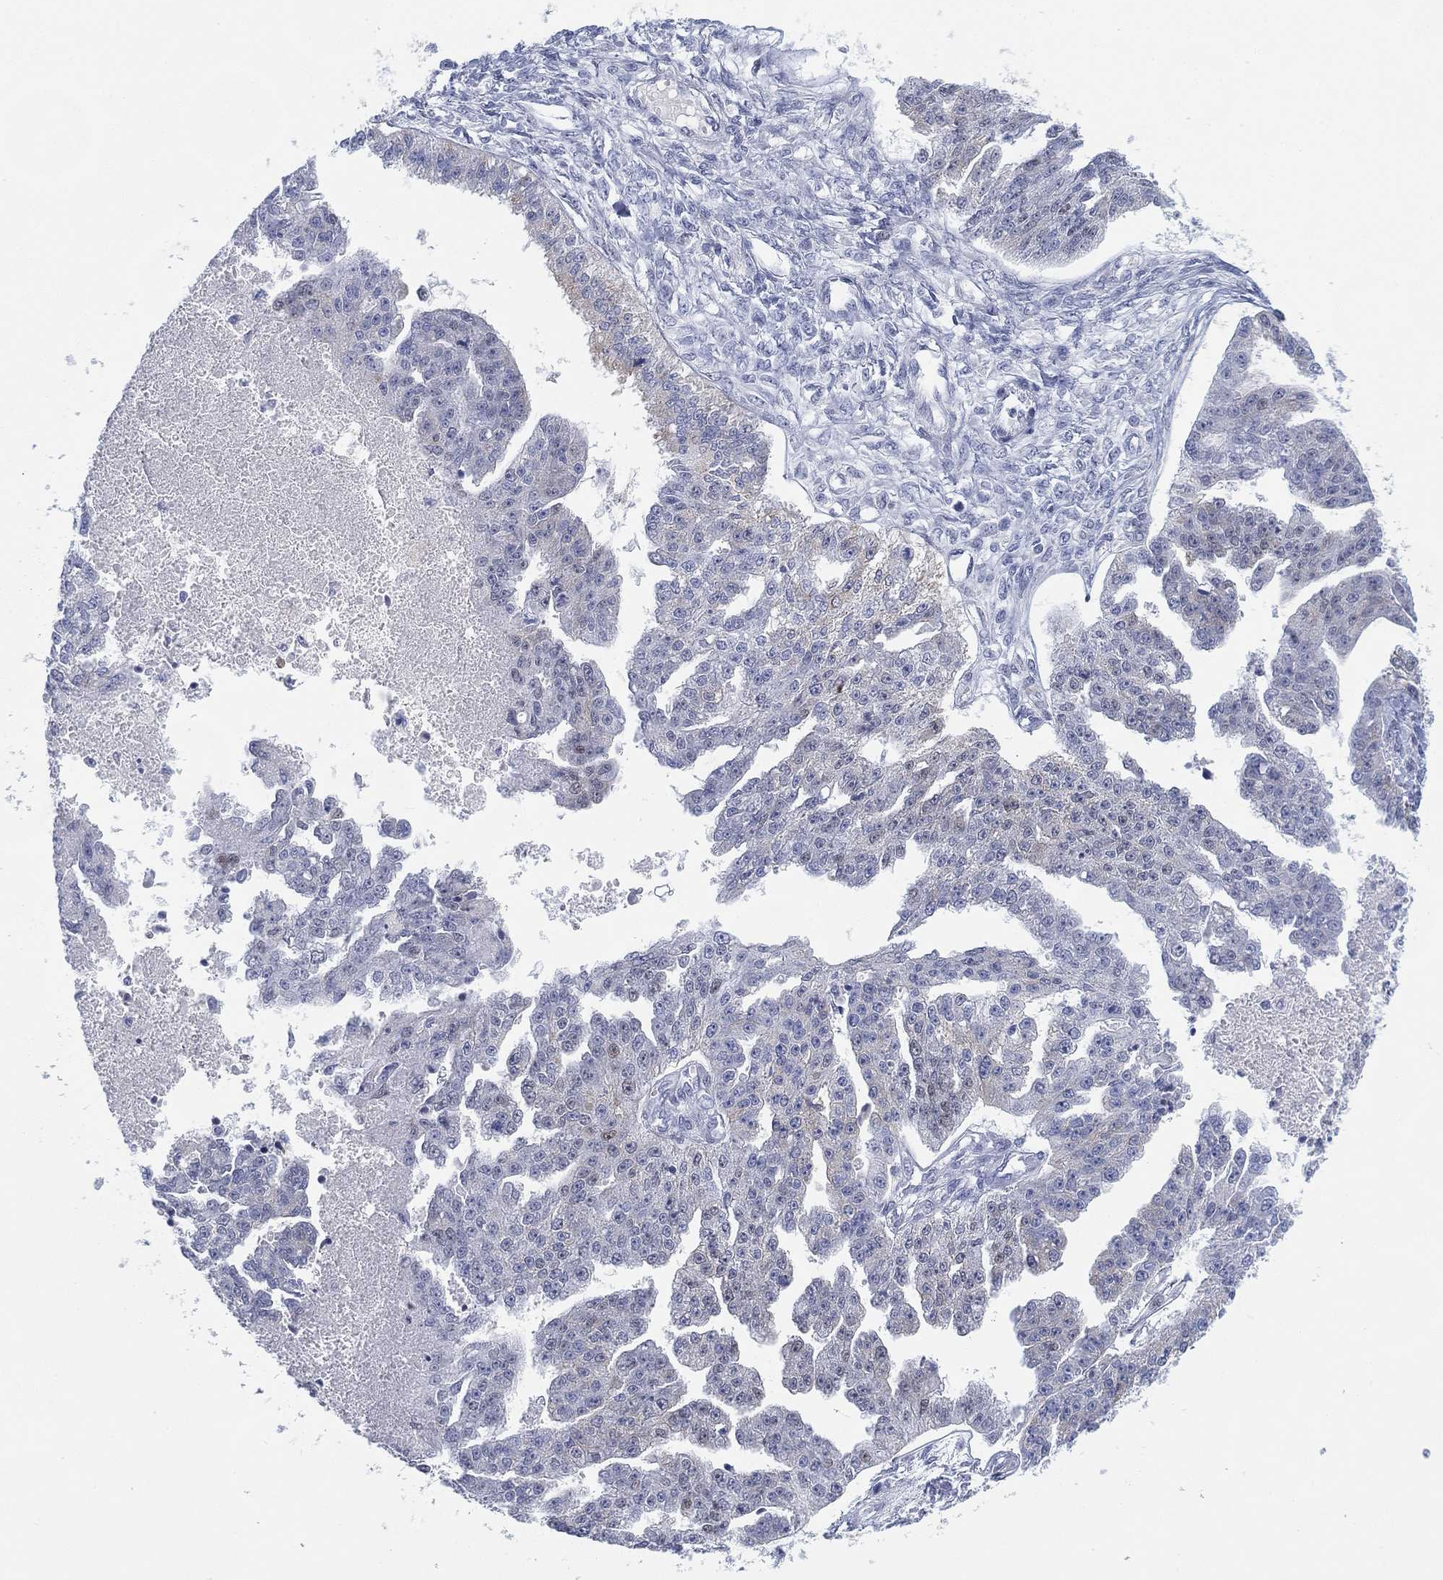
{"staining": {"intensity": "negative", "quantity": "none", "location": "none"}, "tissue": "ovarian cancer", "cell_type": "Tumor cells", "image_type": "cancer", "snomed": [{"axis": "morphology", "description": "Cystadenocarcinoma, serous, NOS"}, {"axis": "topography", "description": "Ovary"}], "caption": "Immunohistochemistry of ovarian cancer reveals no positivity in tumor cells.", "gene": "GCNA", "patient": {"sex": "female", "age": 58}}